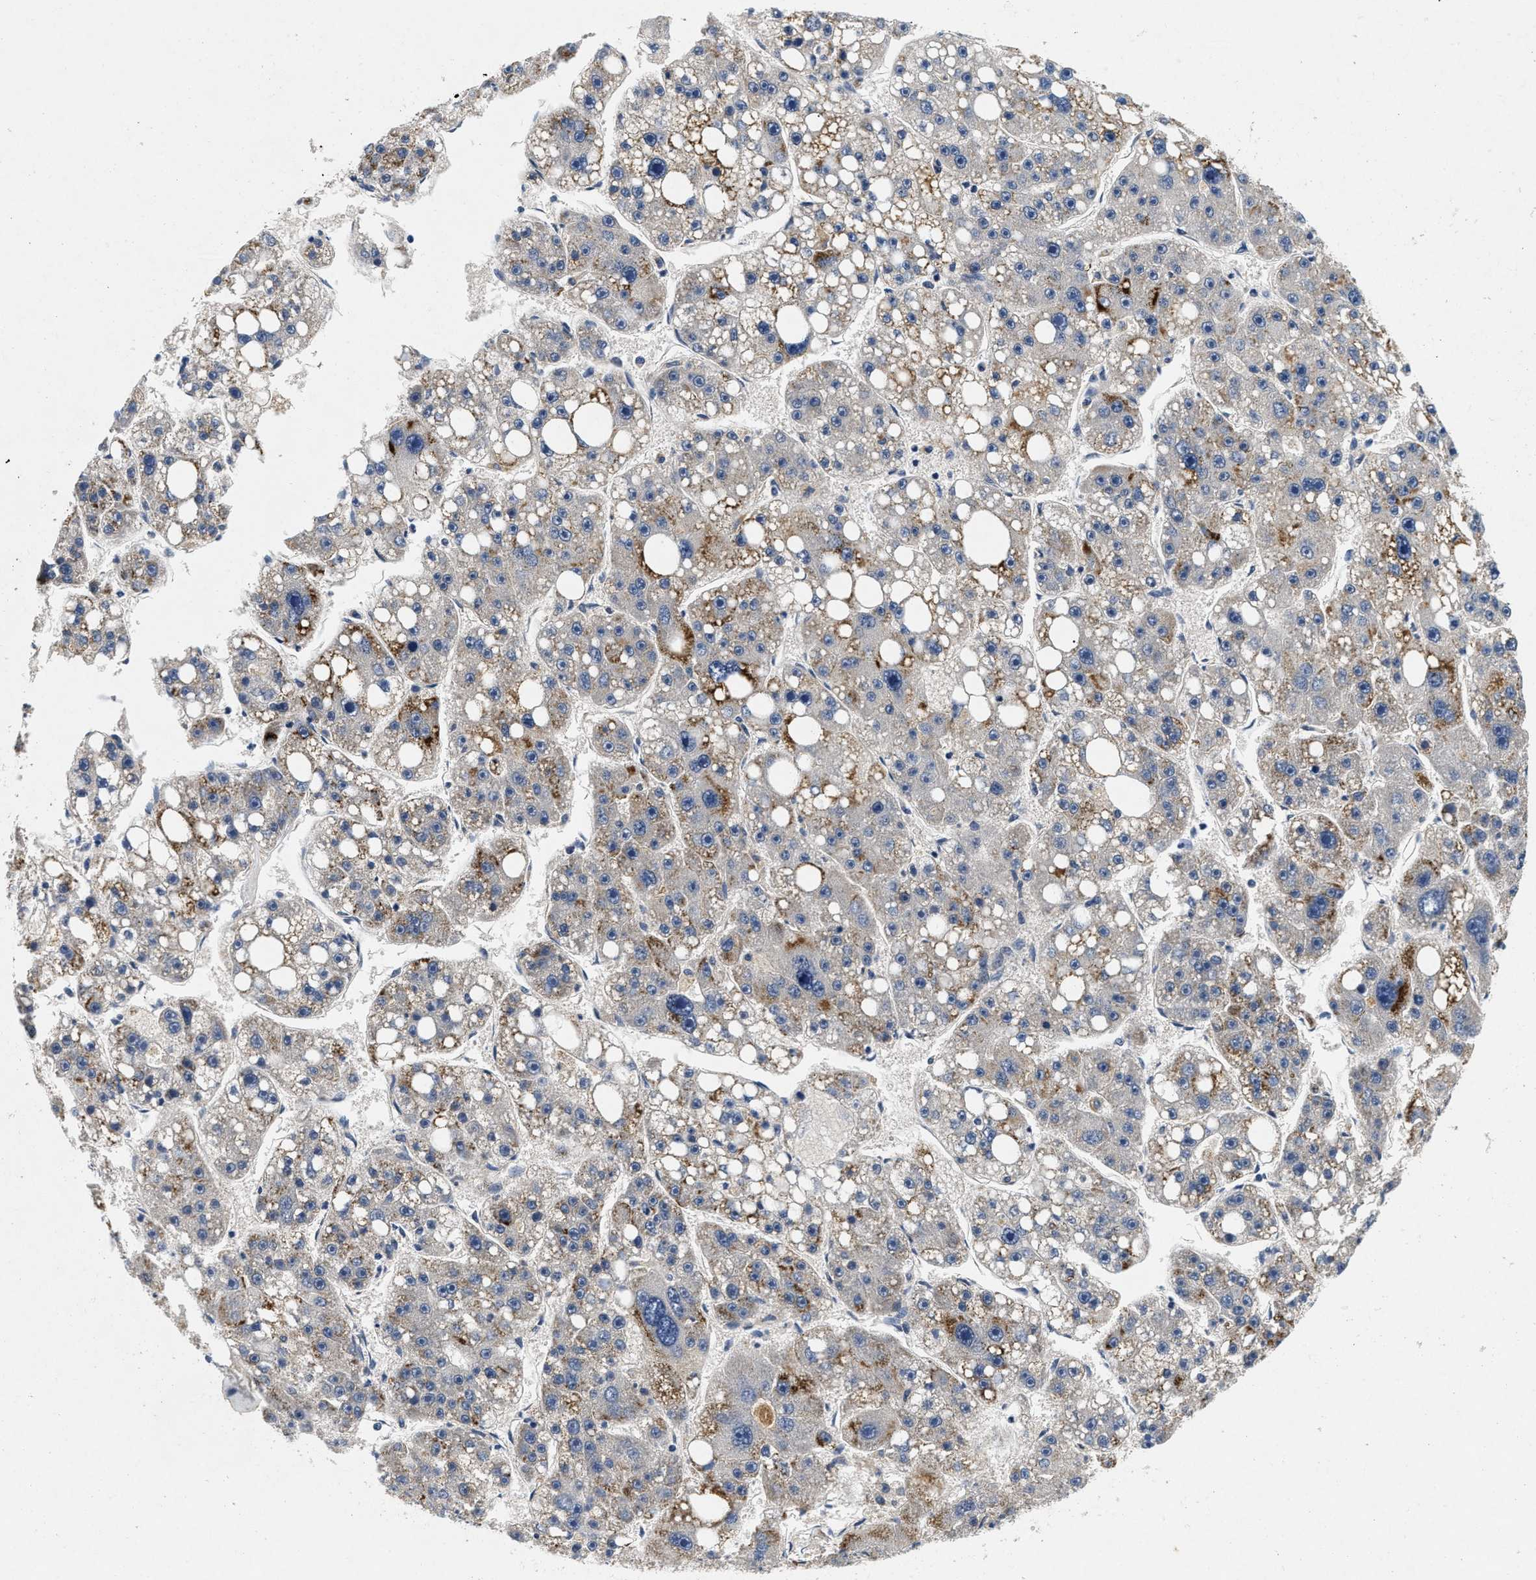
{"staining": {"intensity": "strong", "quantity": "<25%", "location": "cytoplasmic/membranous"}, "tissue": "liver cancer", "cell_type": "Tumor cells", "image_type": "cancer", "snomed": [{"axis": "morphology", "description": "Carcinoma, Hepatocellular, NOS"}, {"axis": "topography", "description": "Liver"}], "caption": "The micrograph reveals a brown stain indicating the presence of a protein in the cytoplasmic/membranous of tumor cells in liver cancer (hepatocellular carcinoma). The staining was performed using DAB, with brown indicating positive protein expression. Nuclei are stained blue with hematoxylin.", "gene": "PDP1", "patient": {"sex": "female", "age": 61}}